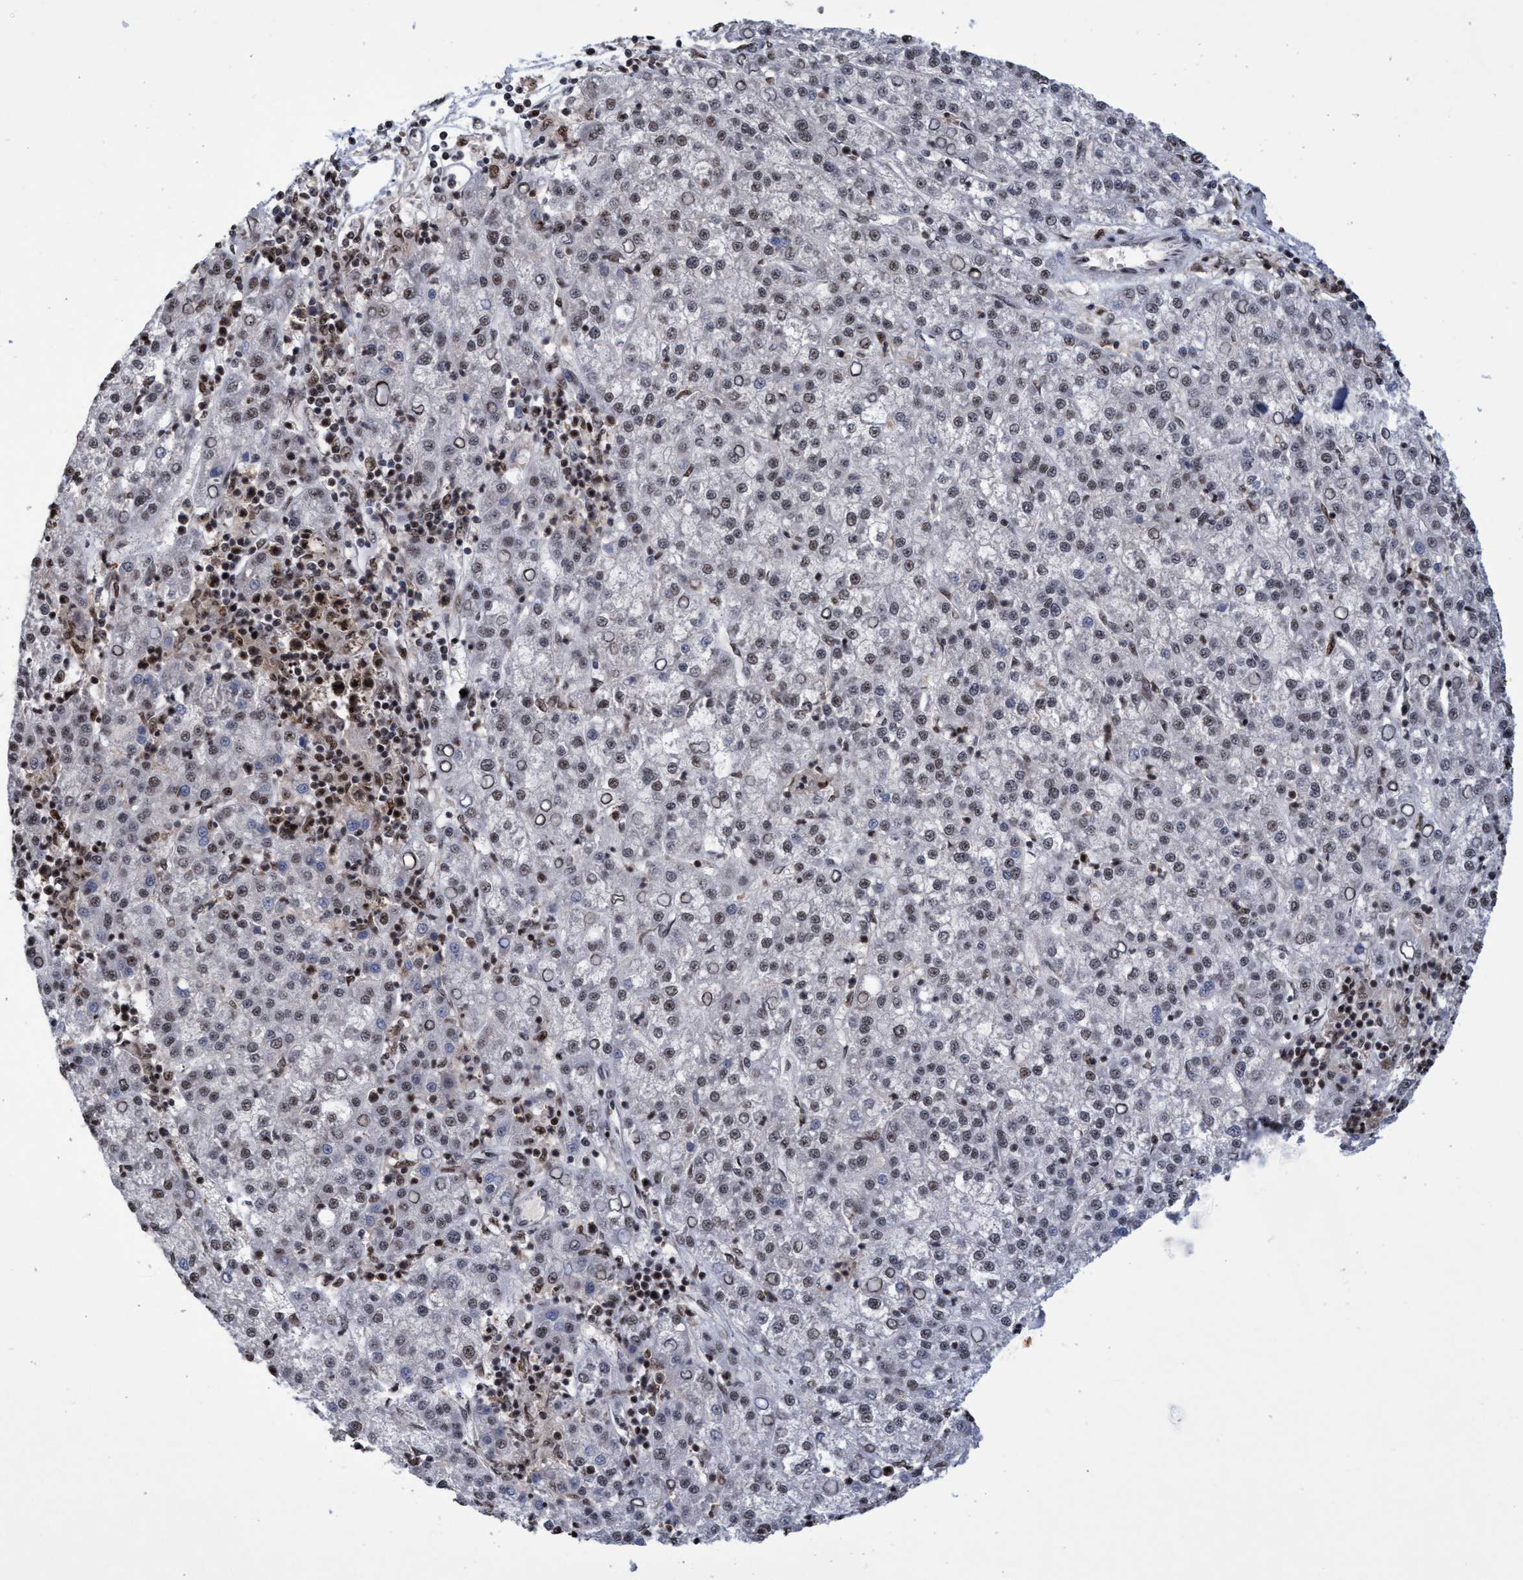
{"staining": {"intensity": "weak", "quantity": ">75%", "location": "nuclear"}, "tissue": "liver cancer", "cell_type": "Tumor cells", "image_type": "cancer", "snomed": [{"axis": "morphology", "description": "Carcinoma, Hepatocellular, NOS"}, {"axis": "topography", "description": "Liver"}], "caption": "Brown immunohistochemical staining in hepatocellular carcinoma (liver) exhibits weak nuclear staining in about >75% of tumor cells.", "gene": "GTF2F1", "patient": {"sex": "female", "age": 58}}